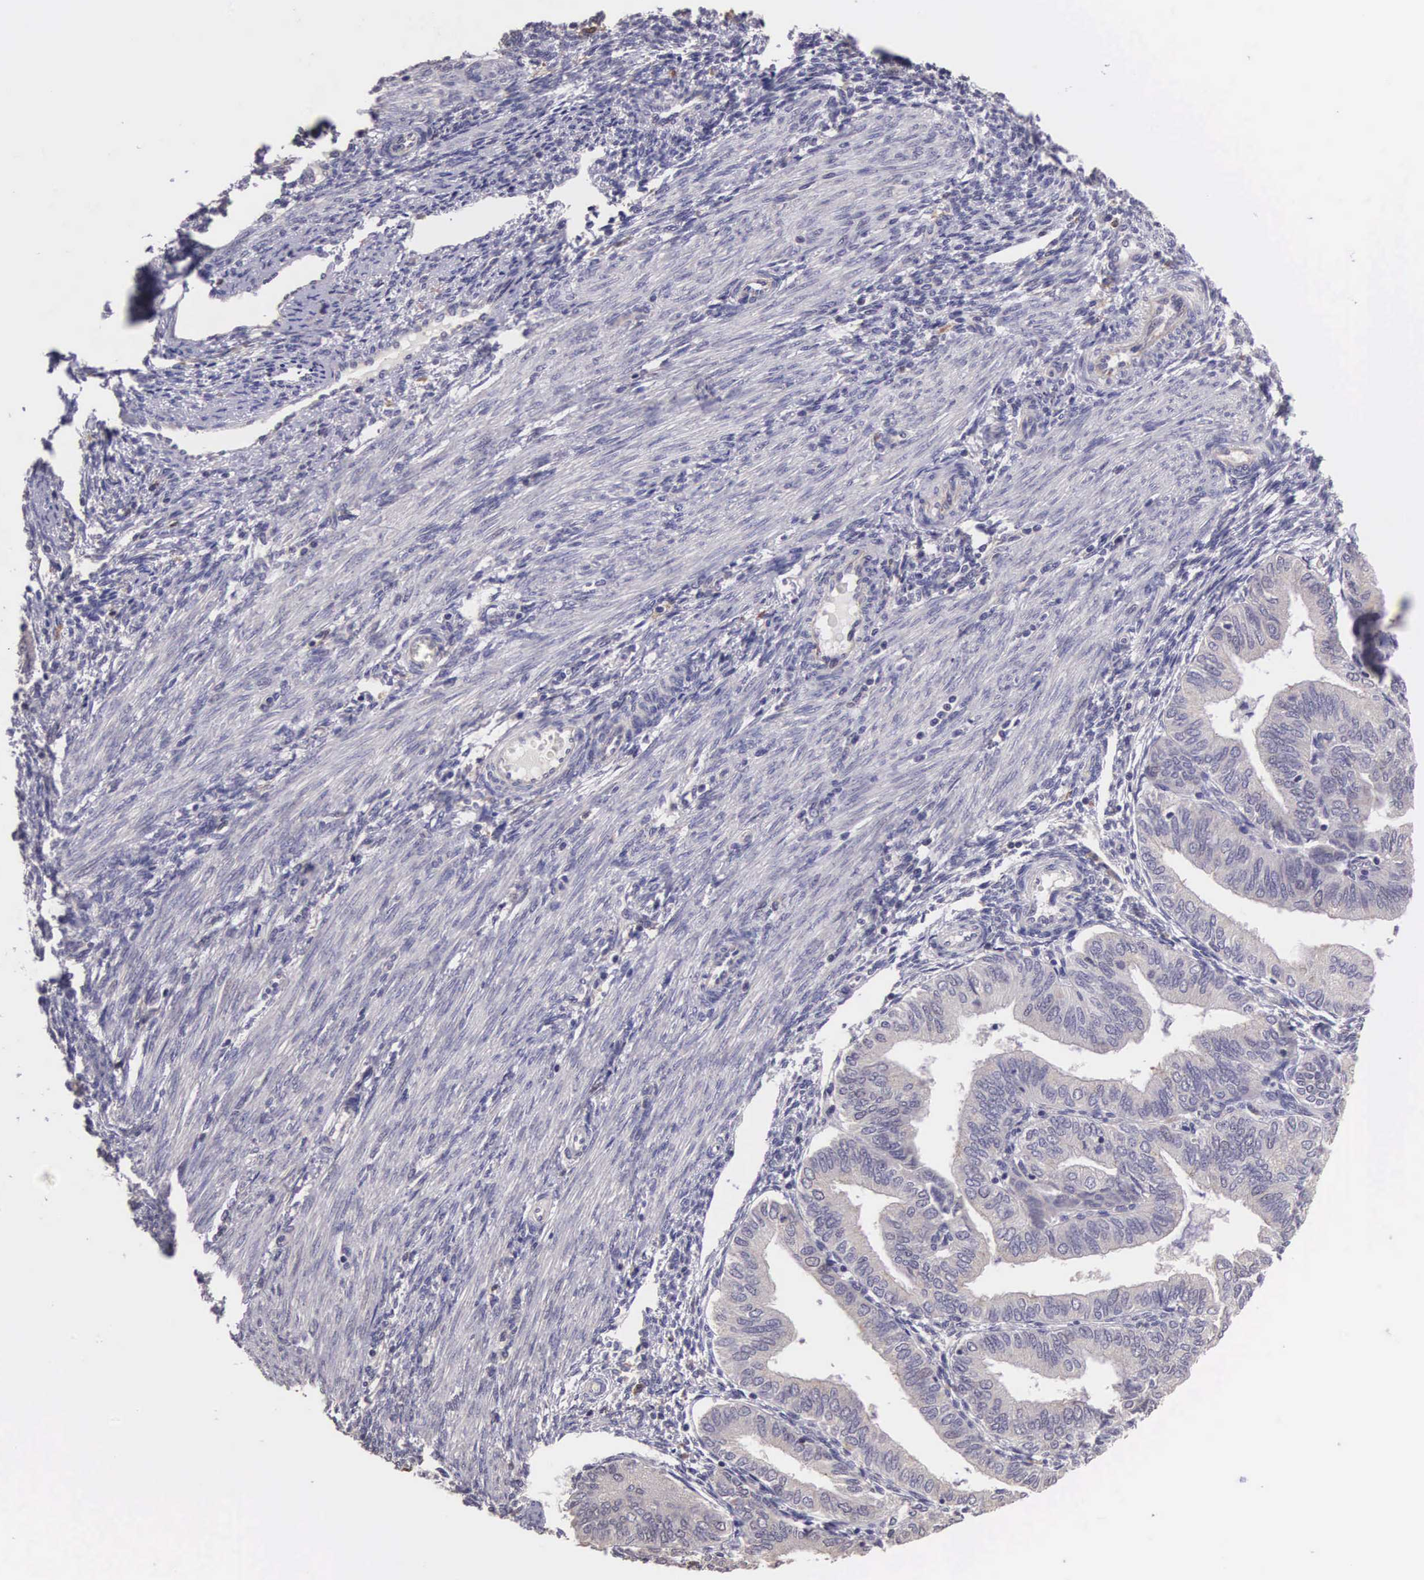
{"staining": {"intensity": "weak", "quantity": "<25%", "location": "cytoplasmic/membranous"}, "tissue": "endometrial cancer", "cell_type": "Tumor cells", "image_type": "cancer", "snomed": [{"axis": "morphology", "description": "Adenocarcinoma, NOS"}, {"axis": "topography", "description": "Endometrium"}], "caption": "Micrograph shows no protein expression in tumor cells of endometrial adenocarcinoma tissue.", "gene": "CDC45", "patient": {"sex": "female", "age": 51}}